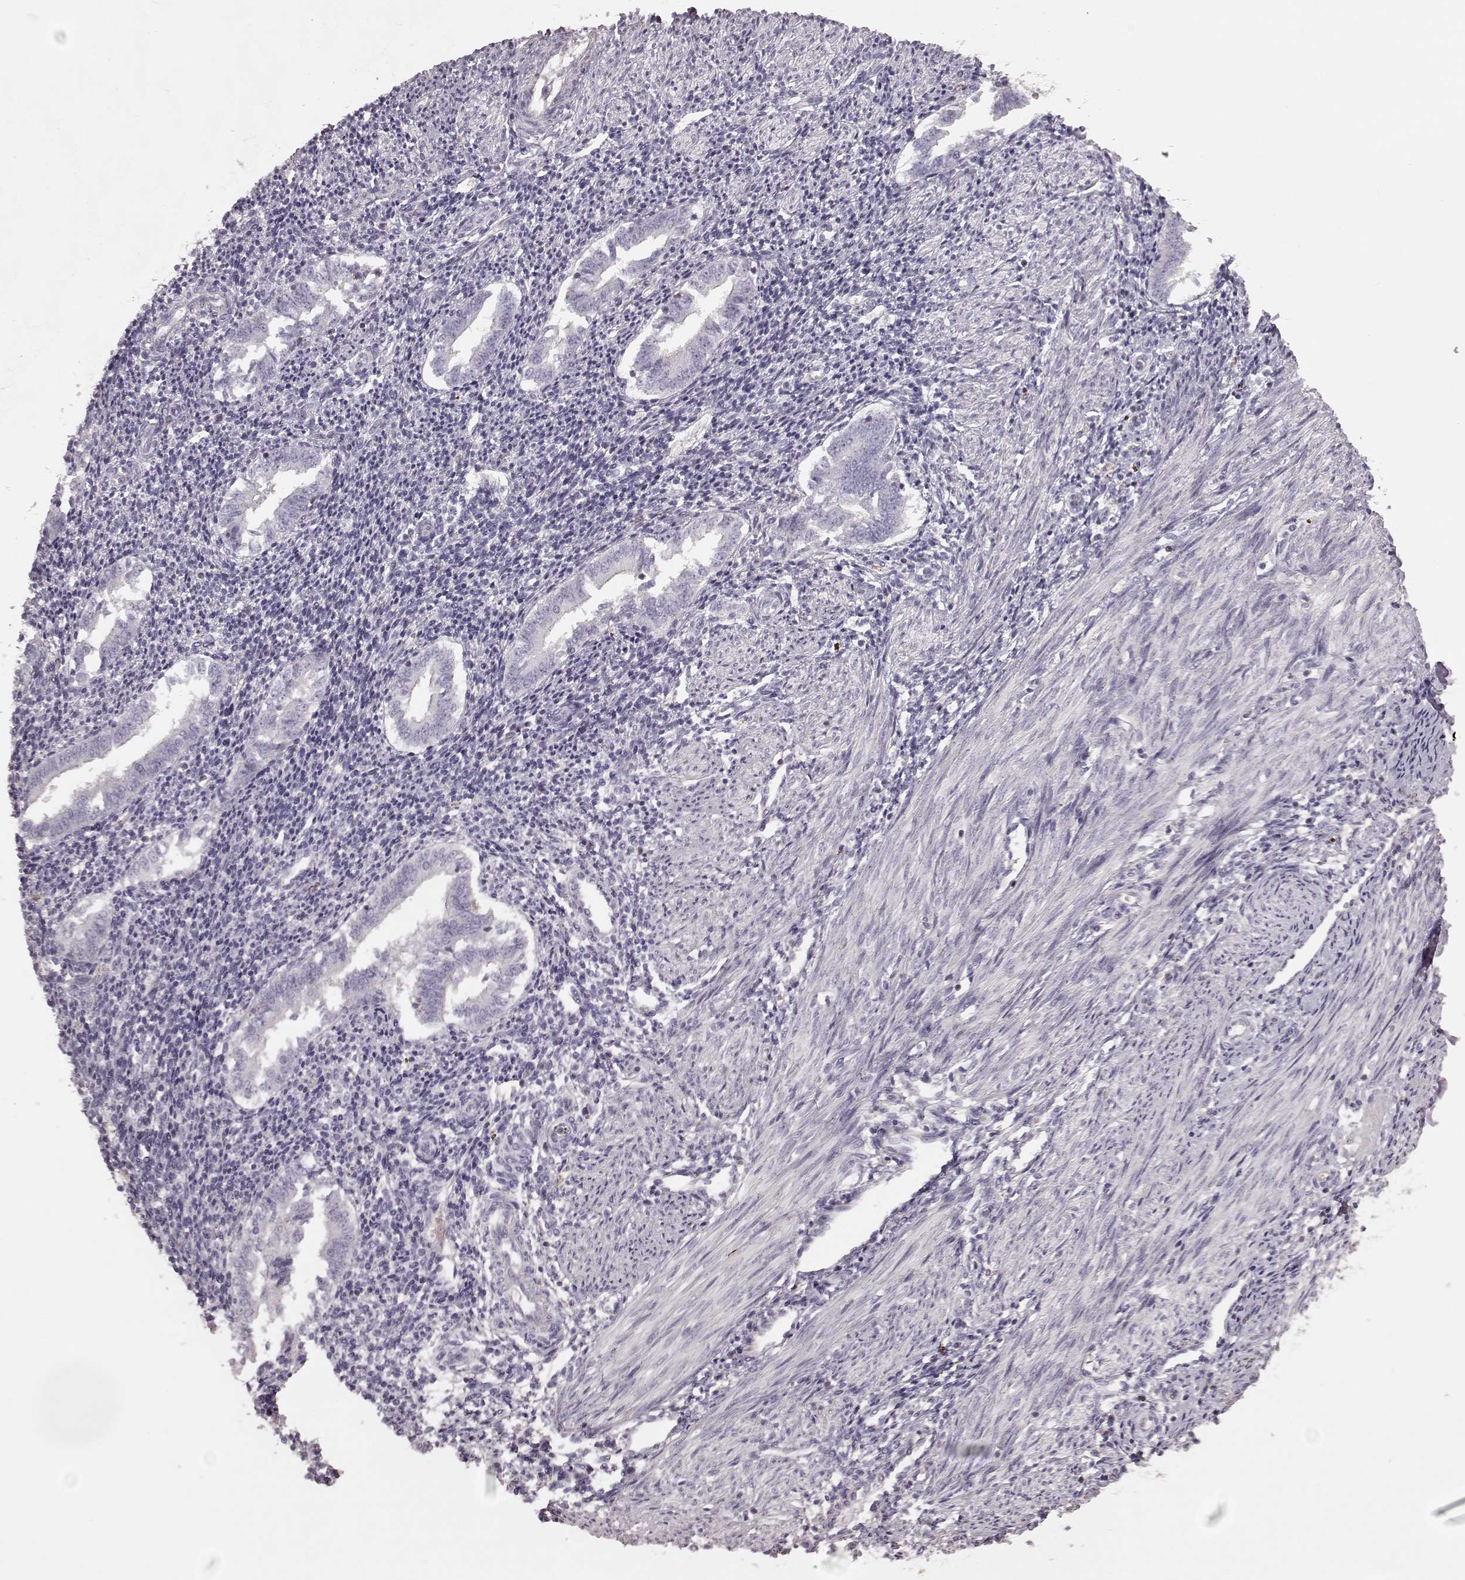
{"staining": {"intensity": "negative", "quantity": "none", "location": "none"}, "tissue": "endometrium", "cell_type": "Cells in endometrial stroma", "image_type": "normal", "snomed": [{"axis": "morphology", "description": "Normal tissue, NOS"}, {"axis": "topography", "description": "Endometrium"}], "caption": "Protein analysis of normal endometrium displays no significant staining in cells in endometrial stroma. (IHC, brightfield microscopy, high magnification).", "gene": "PDCD1", "patient": {"sex": "female", "age": 25}}